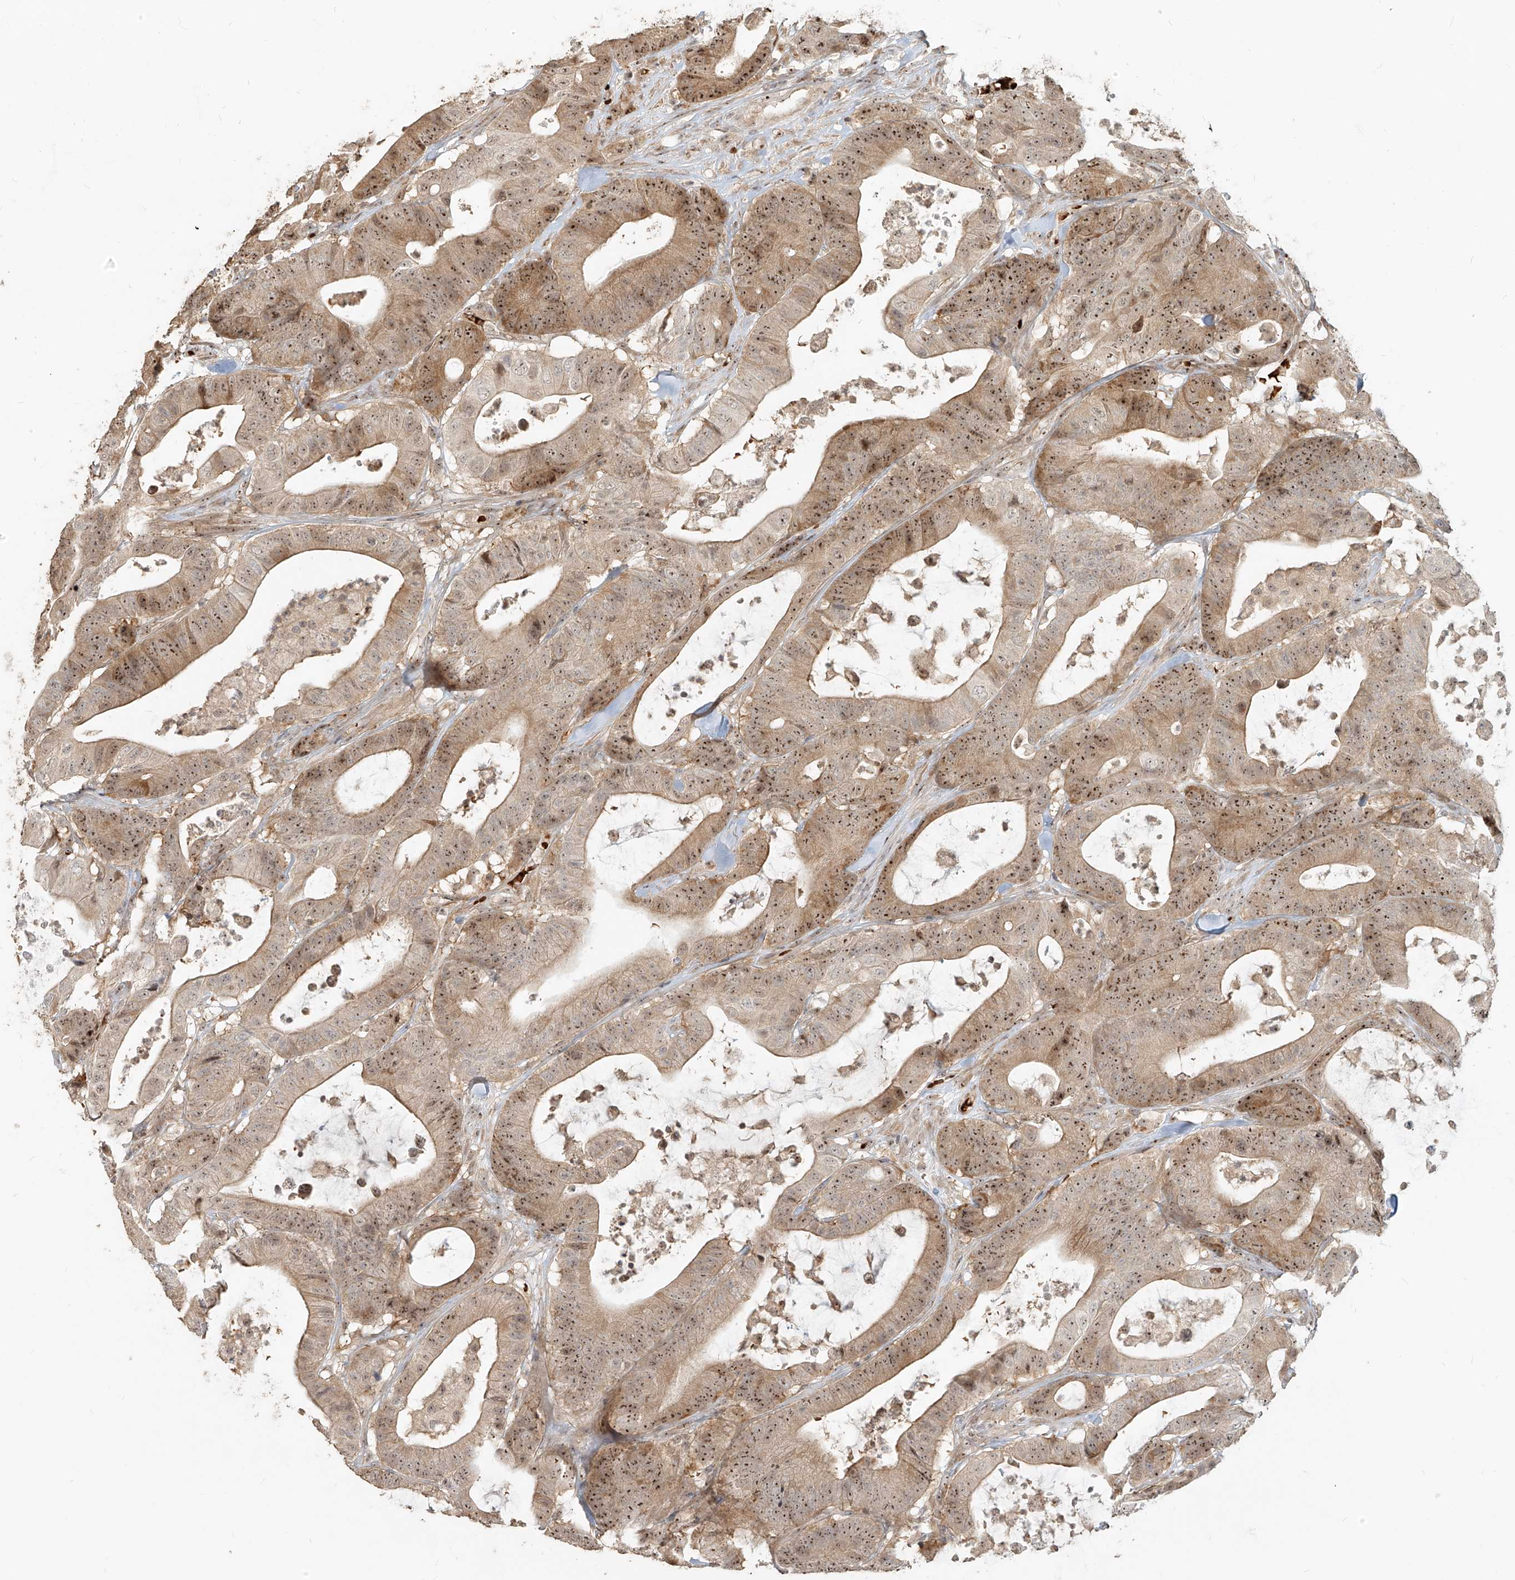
{"staining": {"intensity": "moderate", "quantity": ">75%", "location": "cytoplasmic/membranous,nuclear"}, "tissue": "colorectal cancer", "cell_type": "Tumor cells", "image_type": "cancer", "snomed": [{"axis": "morphology", "description": "Adenocarcinoma, NOS"}, {"axis": "topography", "description": "Colon"}], "caption": "A photomicrograph showing moderate cytoplasmic/membranous and nuclear expression in about >75% of tumor cells in adenocarcinoma (colorectal), as visualized by brown immunohistochemical staining.", "gene": "BYSL", "patient": {"sex": "female", "age": 84}}